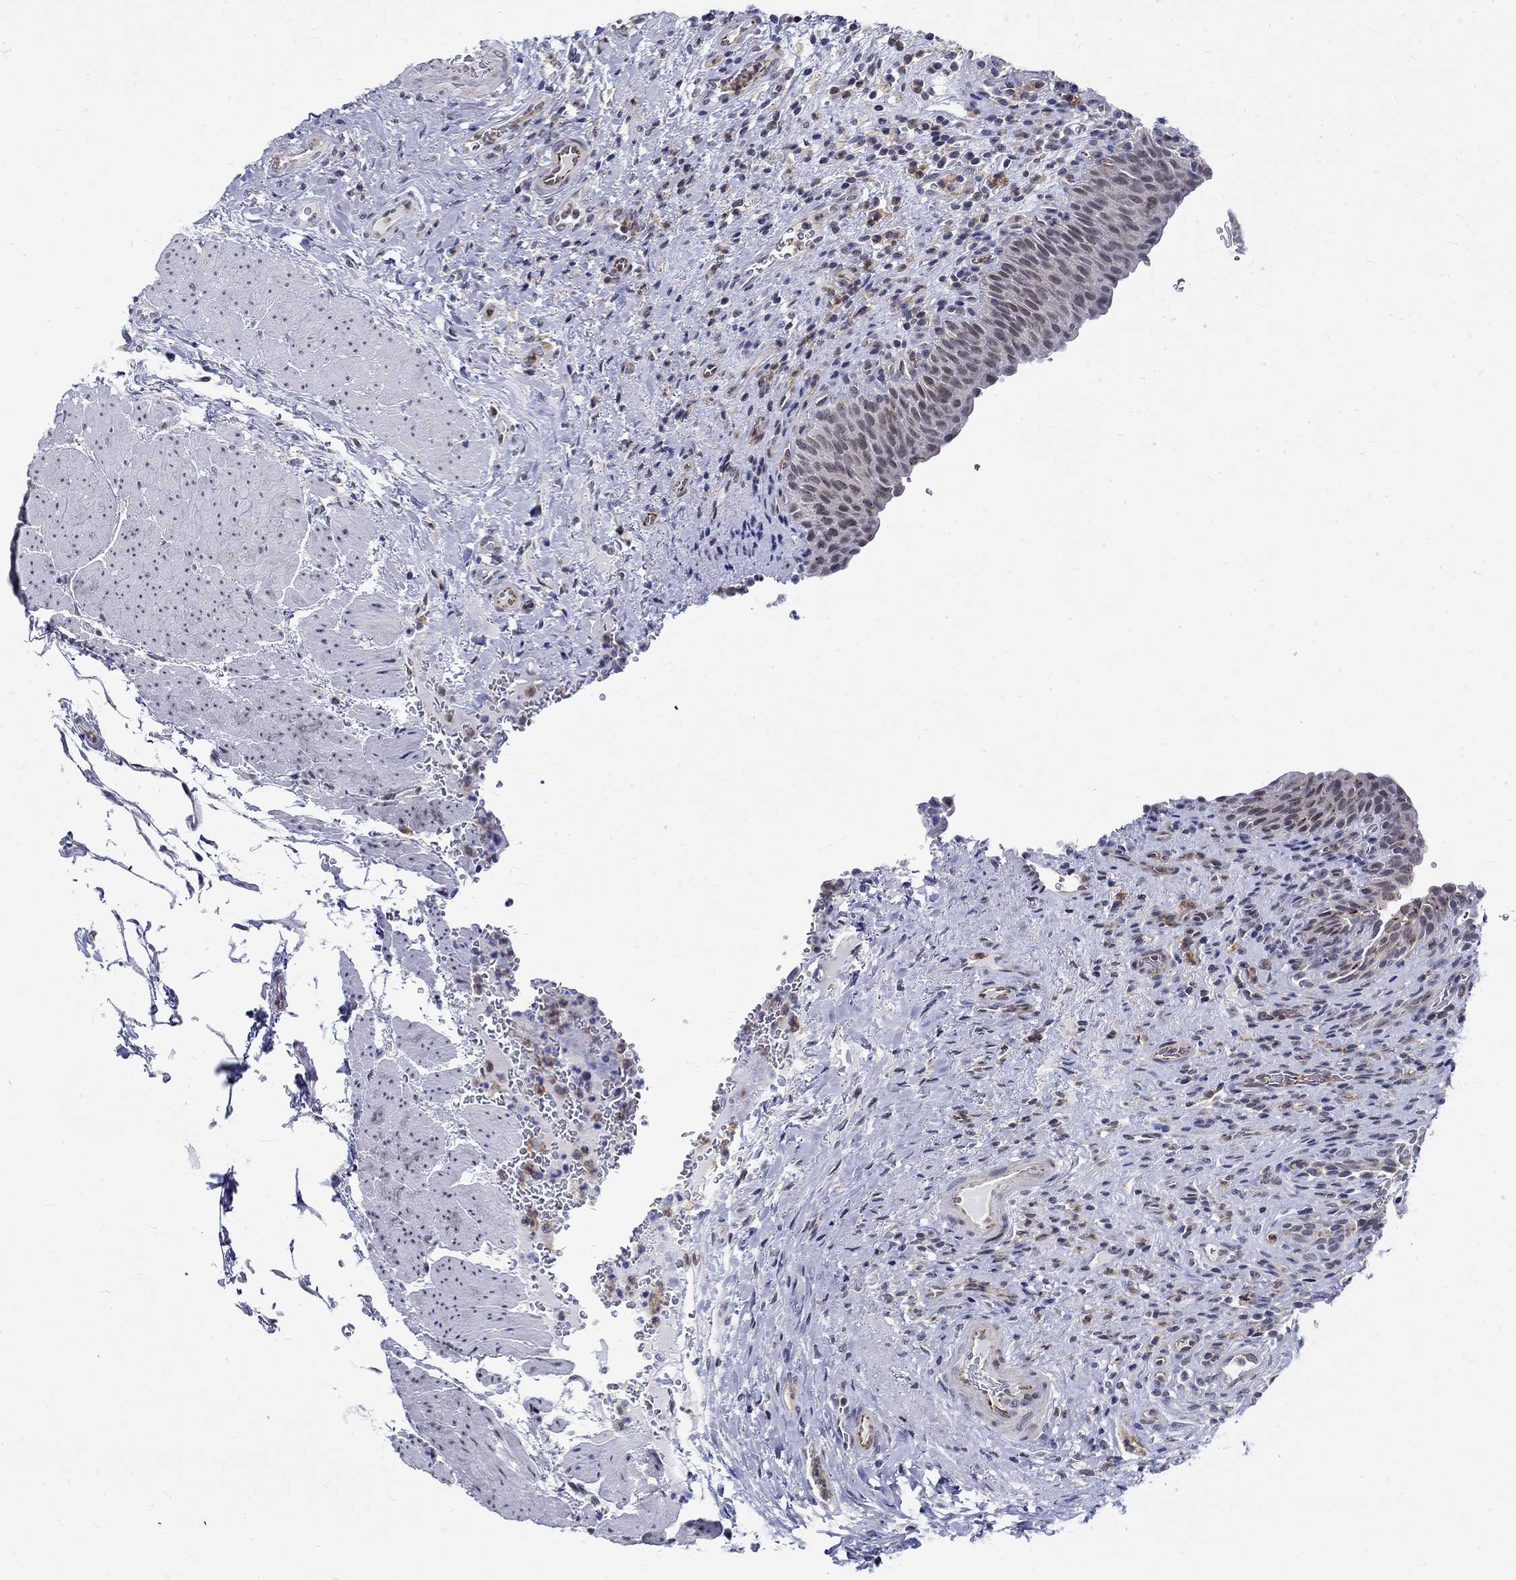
{"staining": {"intensity": "negative", "quantity": "none", "location": "none"}, "tissue": "urinary bladder", "cell_type": "Urothelial cells", "image_type": "normal", "snomed": [{"axis": "morphology", "description": "Normal tissue, NOS"}, {"axis": "topography", "description": "Urinary bladder"}], "caption": "Urinary bladder stained for a protein using immunohistochemistry (IHC) shows no expression urothelial cells.", "gene": "ST6GALNAC1", "patient": {"sex": "male", "age": 66}}